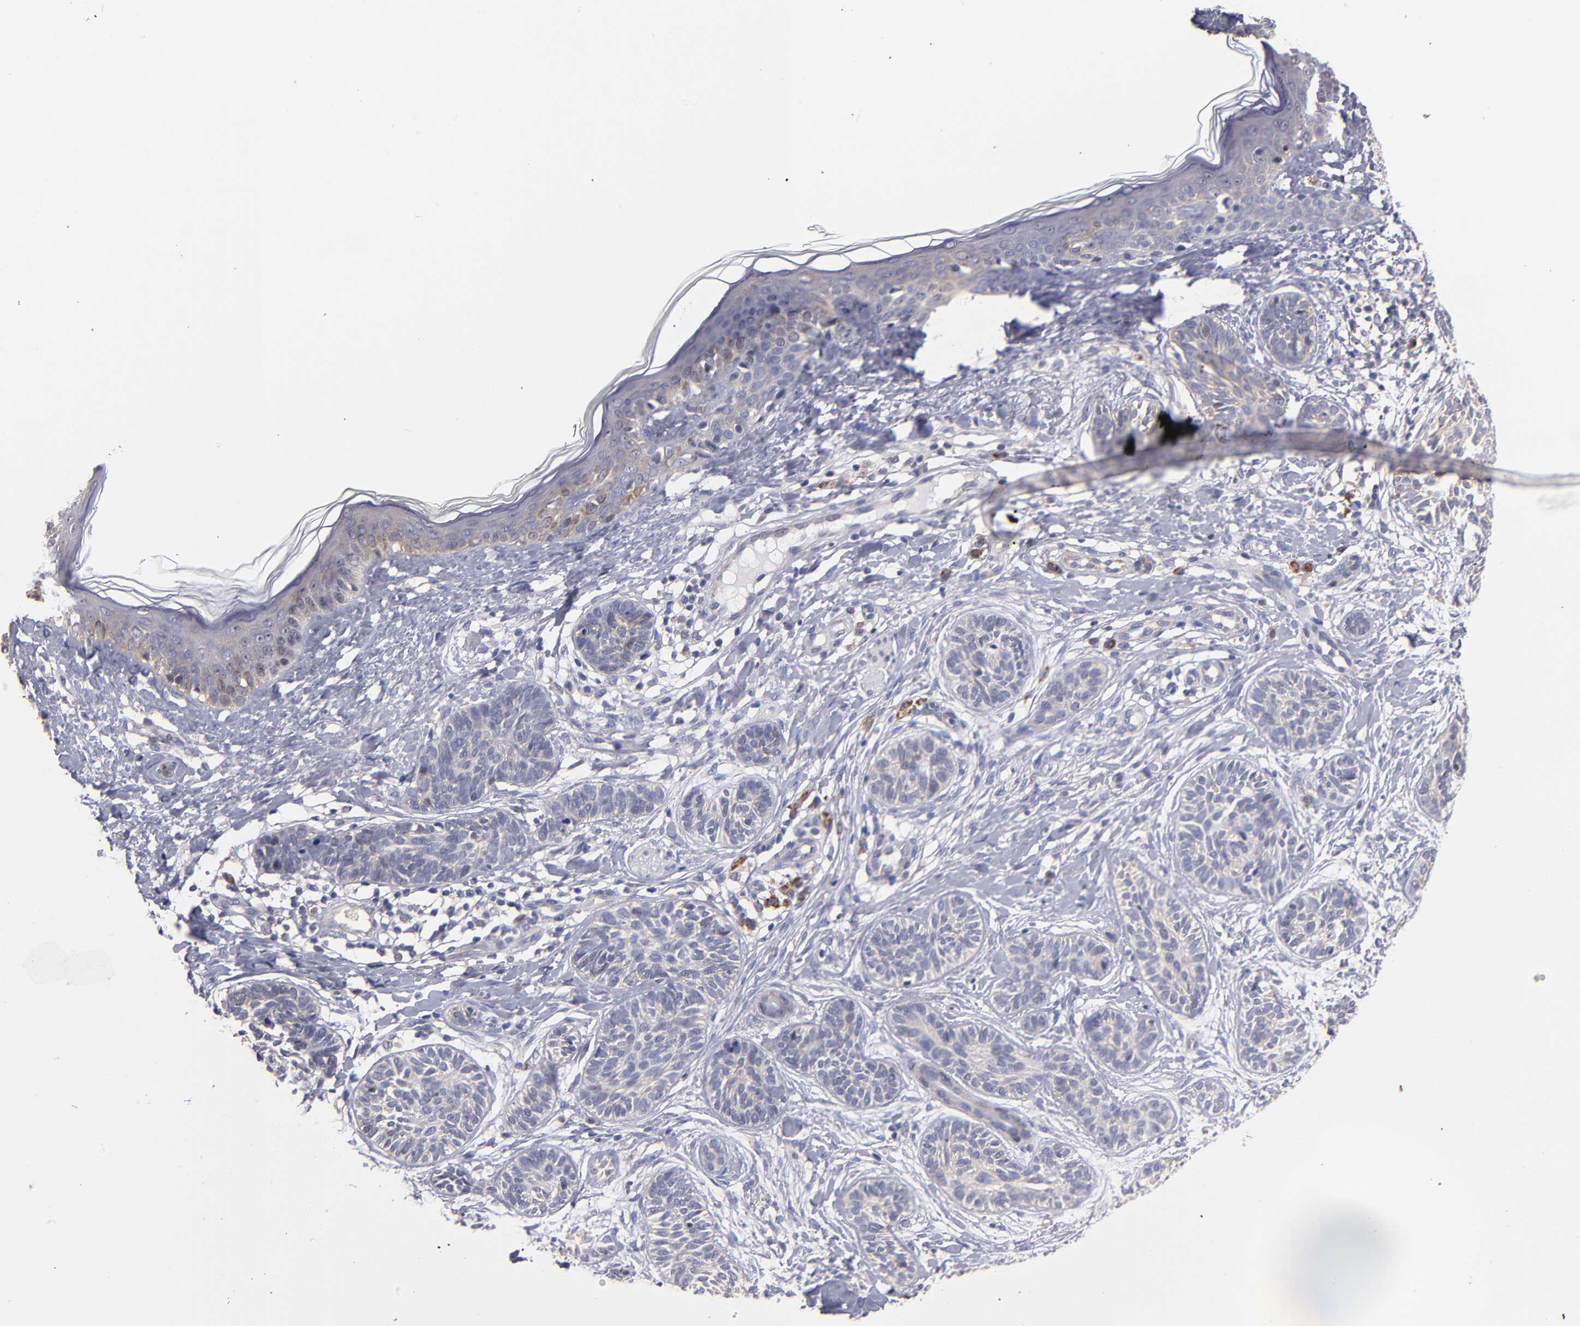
{"staining": {"intensity": "weak", "quantity": "25%-75%", "location": "cytoplasmic/membranous"}, "tissue": "skin cancer", "cell_type": "Tumor cells", "image_type": "cancer", "snomed": [{"axis": "morphology", "description": "Normal tissue, NOS"}, {"axis": "morphology", "description": "Basal cell carcinoma"}, {"axis": "topography", "description": "Skin"}], "caption": "Weak cytoplasmic/membranous expression is appreciated in about 25%-75% of tumor cells in basal cell carcinoma (skin).", "gene": "EIF3L", "patient": {"sex": "male", "age": 63}}